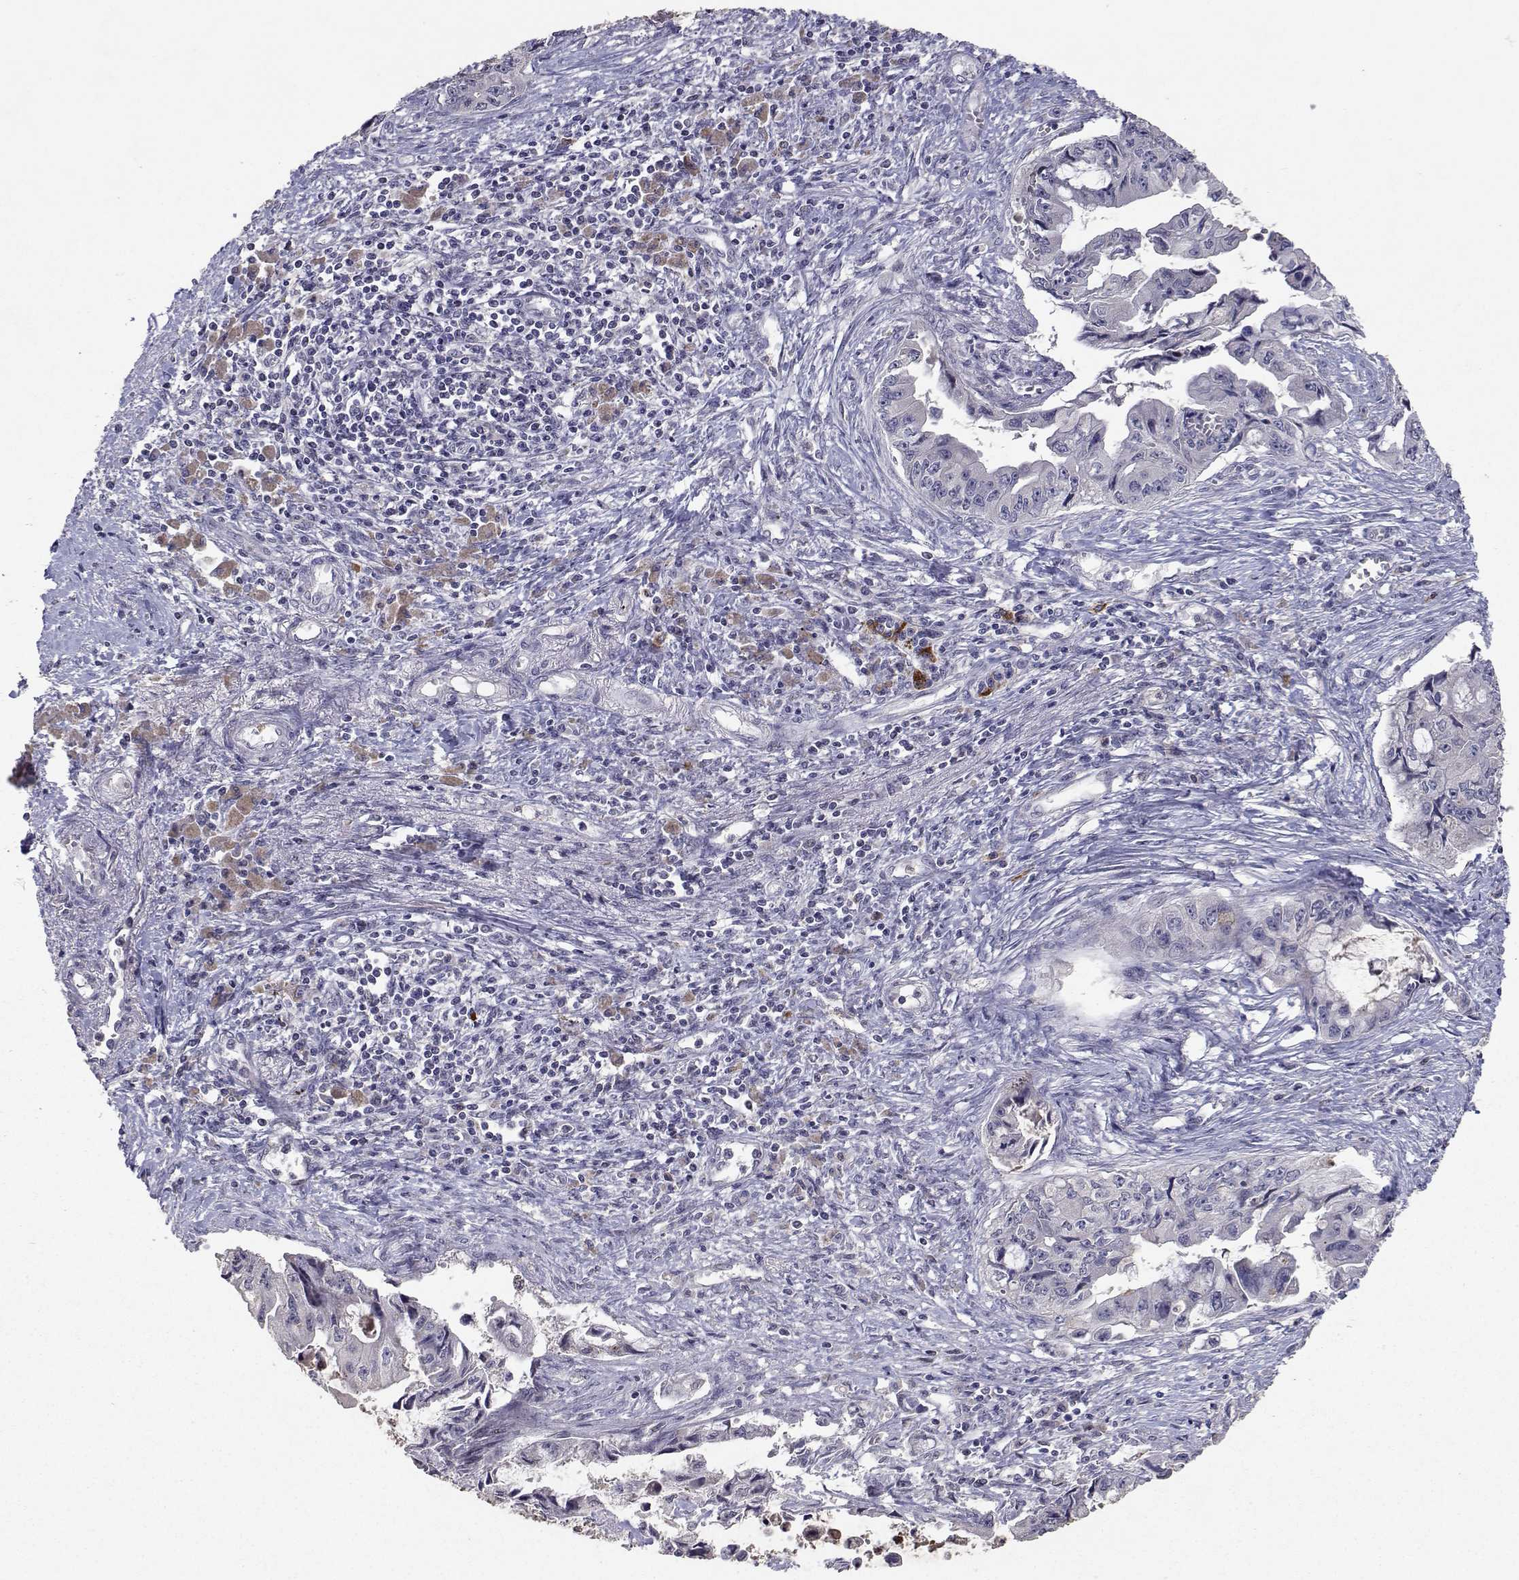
{"staining": {"intensity": "negative", "quantity": "none", "location": "none"}, "tissue": "pancreatic cancer", "cell_type": "Tumor cells", "image_type": "cancer", "snomed": [{"axis": "morphology", "description": "Adenocarcinoma, NOS"}, {"axis": "topography", "description": "Pancreas"}], "caption": "IHC photomicrograph of neoplastic tissue: adenocarcinoma (pancreatic) stained with DAB (3,3'-diaminobenzidine) exhibits no significant protein staining in tumor cells.", "gene": "RBPJL", "patient": {"sex": "male", "age": 66}}